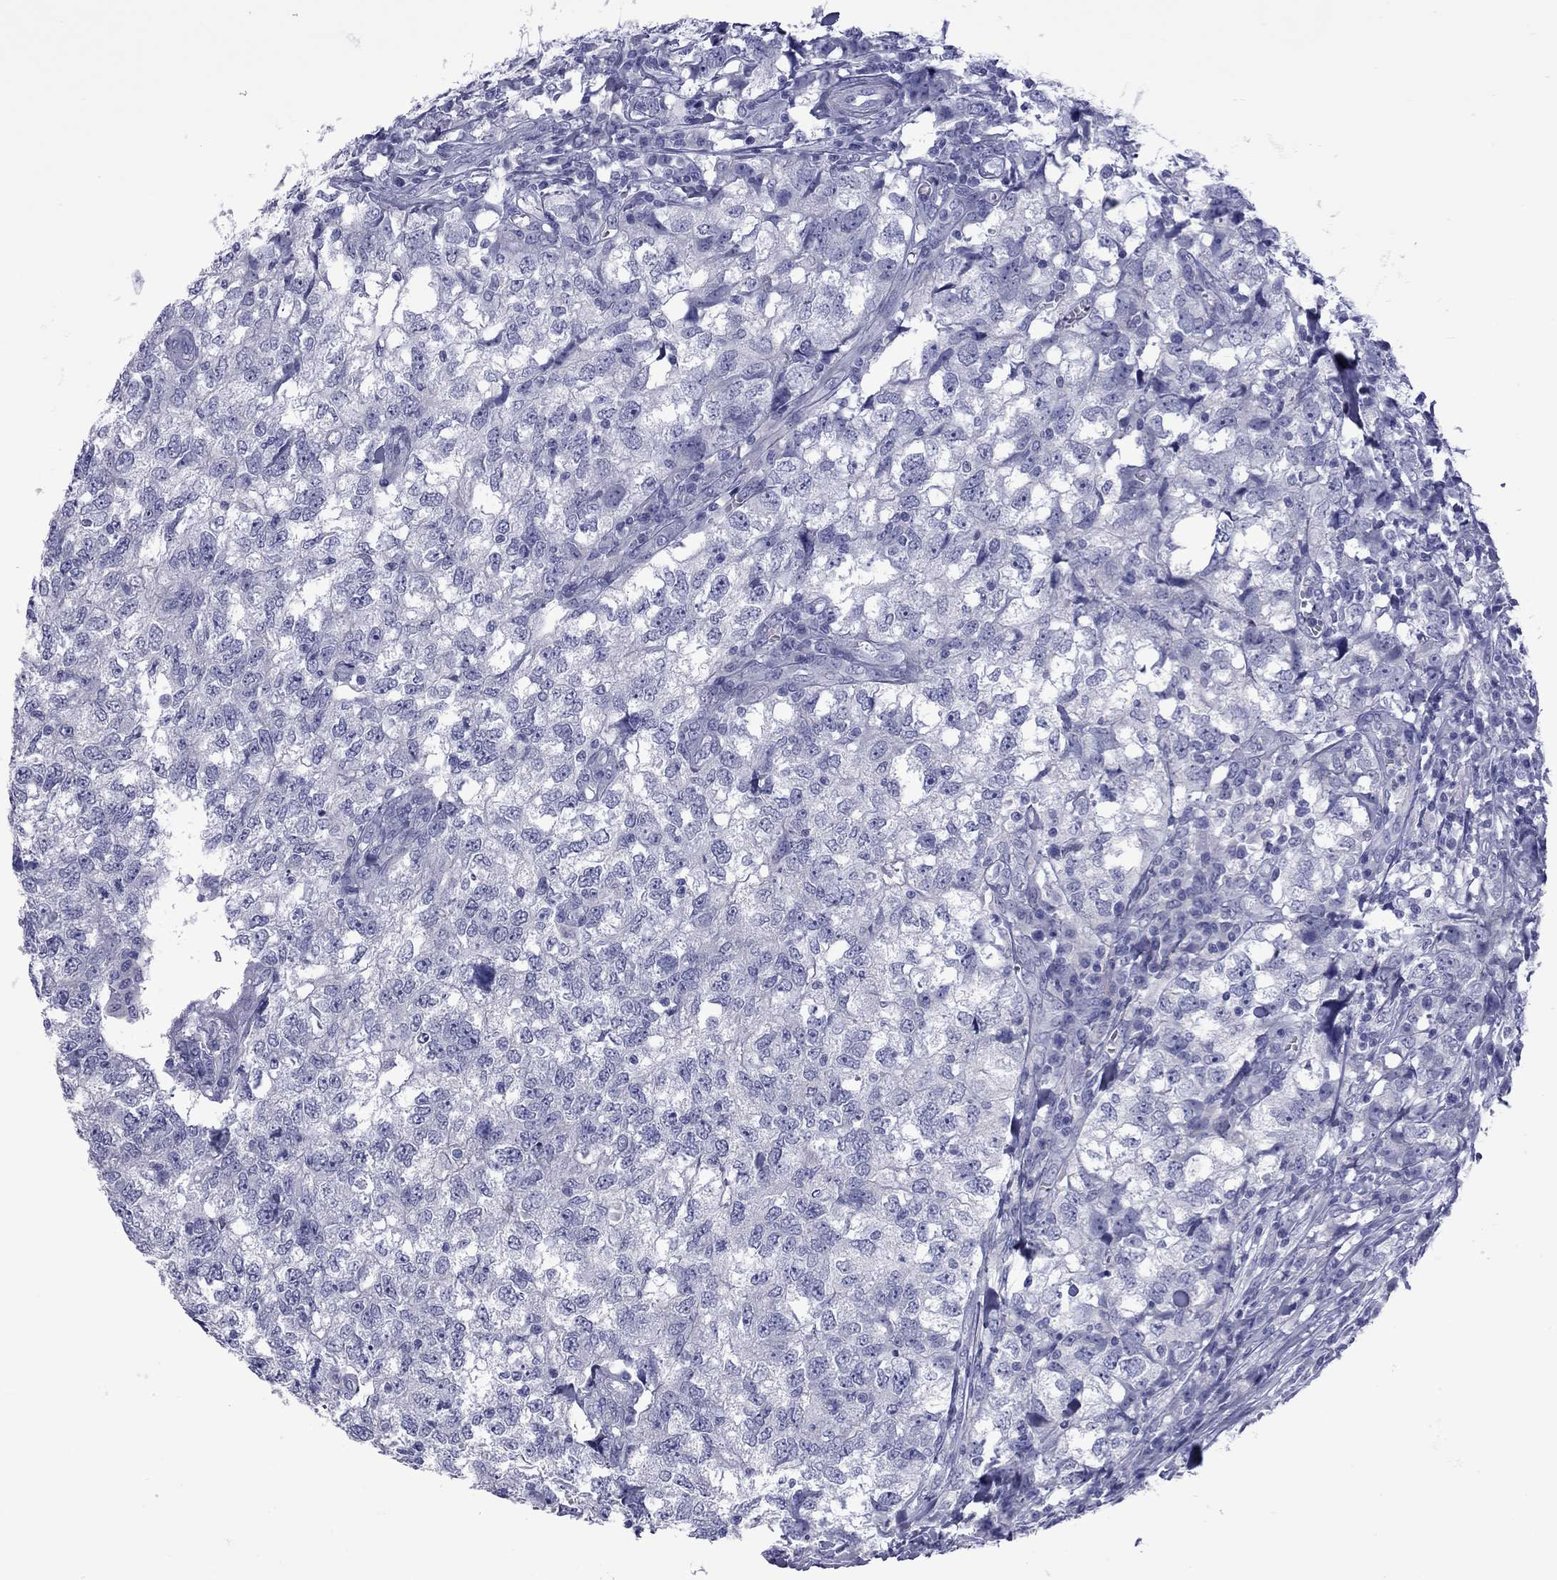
{"staining": {"intensity": "negative", "quantity": "none", "location": "none"}, "tissue": "breast cancer", "cell_type": "Tumor cells", "image_type": "cancer", "snomed": [{"axis": "morphology", "description": "Duct carcinoma"}, {"axis": "topography", "description": "Breast"}], "caption": "Intraductal carcinoma (breast) stained for a protein using immunohistochemistry displays no positivity tumor cells.", "gene": "EPPIN", "patient": {"sex": "female", "age": 30}}